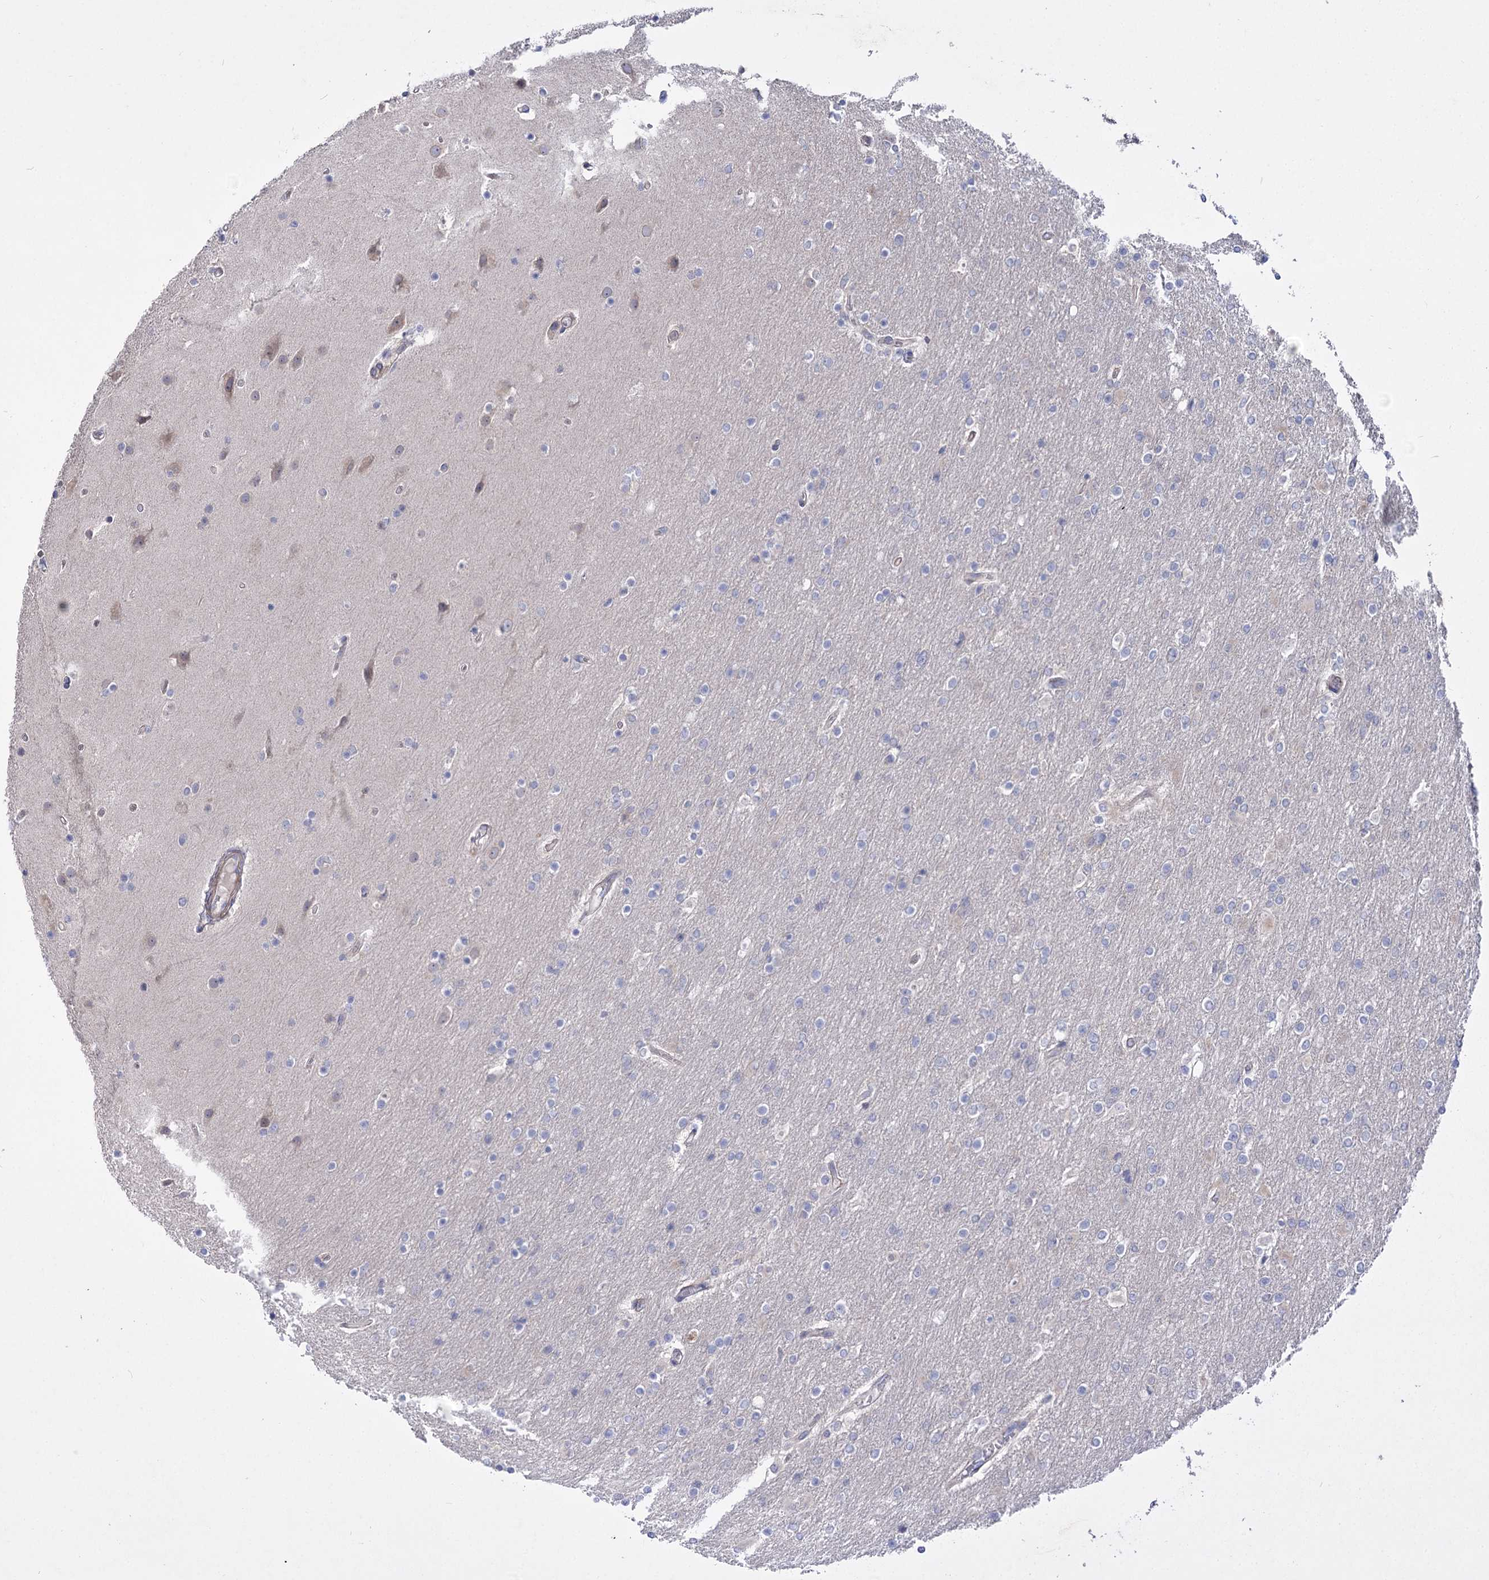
{"staining": {"intensity": "negative", "quantity": "none", "location": "none"}, "tissue": "glioma", "cell_type": "Tumor cells", "image_type": "cancer", "snomed": [{"axis": "morphology", "description": "Glioma, malignant, High grade"}, {"axis": "topography", "description": "Cerebral cortex"}], "caption": "Immunohistochemistry of human glioma demonstrates no expression in tumor cells.", "gene": "SH3BP5L", "patient": {"sex": "female", "age": 36}}